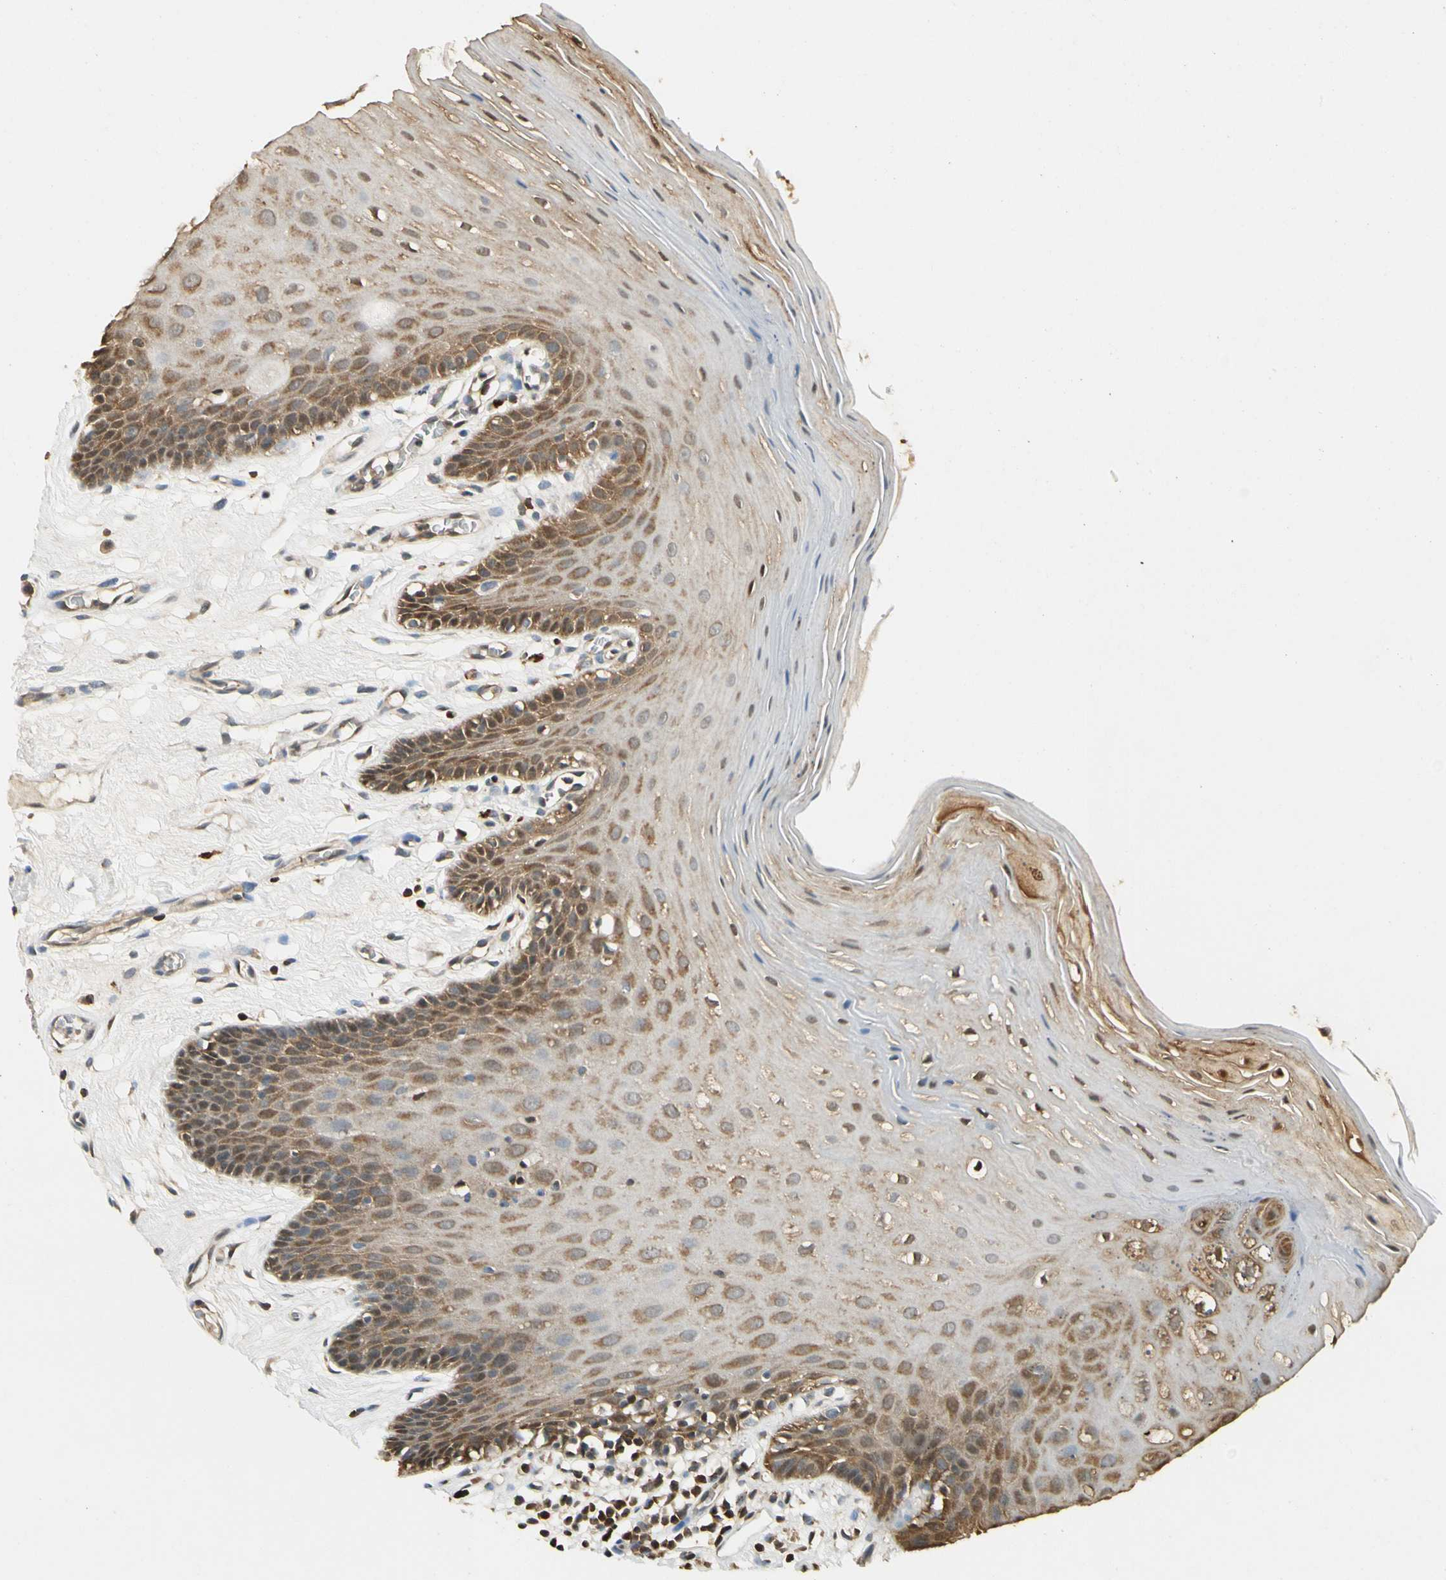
{"staining": {"intensity": "moderate", "quantity": "25%-75%", "location": "cytoplasmic/membranous"}, "tissue": "oral mucosa", "cell_type": "Squamous epithelial cells", "image_type": "normal", "snomed": [{"axis": "morphology", "description": "Normal tissue, NOS"}, {"axis": "morphology", "description": "Squamous cell carcinoma, NOS"}, {"axis": "topography", "description": "Skeletal muscle"}, {"axis": "topography", "description": "Oral tissue"}, {"axis": "topography", "description": "Head-Neck"}], "caption": "Oral mucosa stained with immunohistochemistry (IHC) reveals moderate cytoplasmic/membranous positivity in approximately 25%-75% of squamous epithelial cells.", "gene": "YWHAB", "patient": {"sex": "male", "age": 71}}